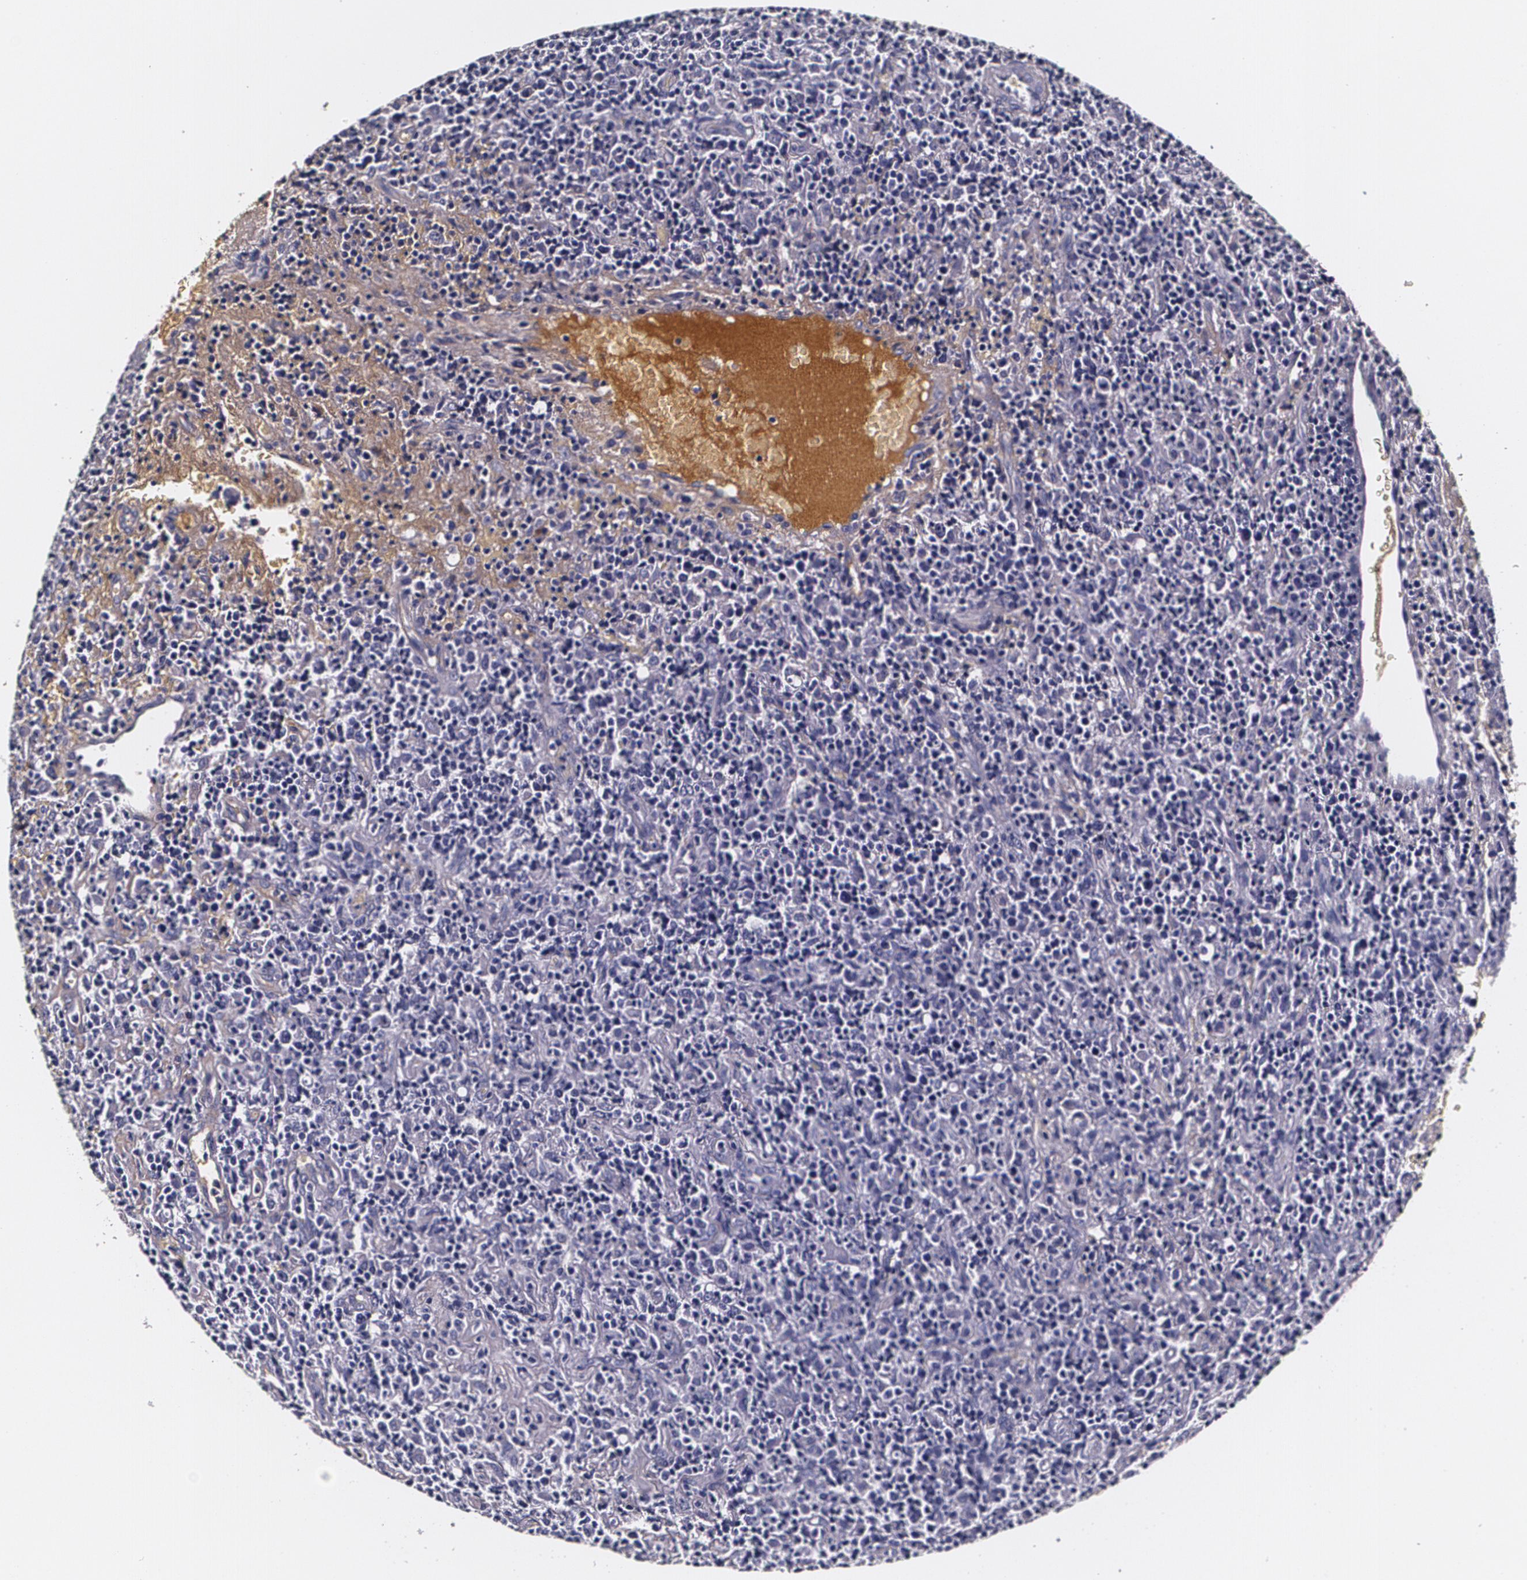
{"staining": {"intensity": "negative", "quantity": "none", "location": "none"}, "tissue": "lymphoma", "cell_type": "Tumor cells", "image_type": "cancer", "snomed": [{"axis": "morphology", "description": "Hodgkin's disease, NOS"}, {"axis": "topography", "description": "Lymph node"}], "caption": "Immunohistochemistry (IHC) of lymphoma exhibits no expression in tumor cells.", "gene": "TTR", "patient": {"sex": "male", "age": 65}}